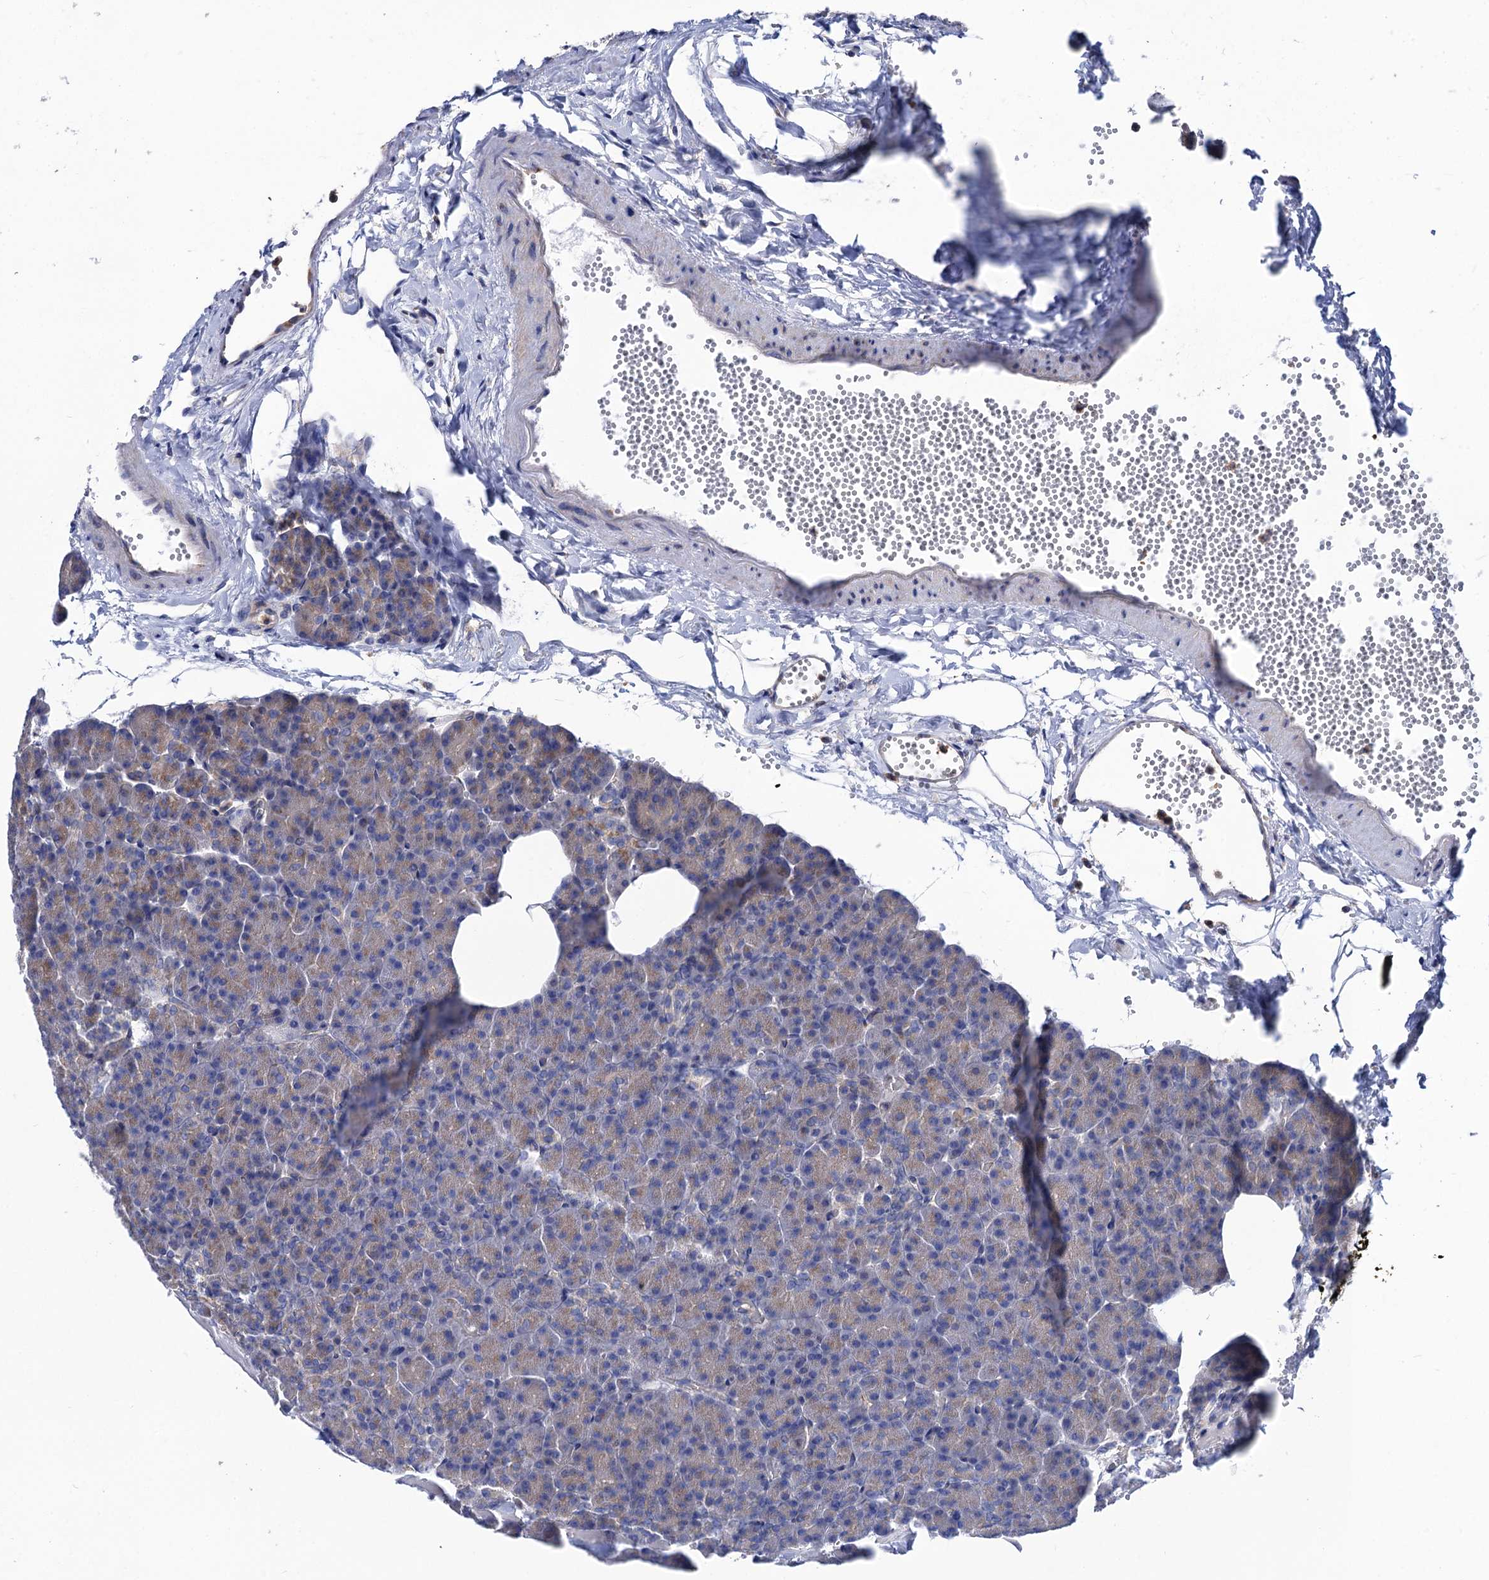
{"staining": {"intensity": "moderate", "quantity": "<25%", "location": "cytoplasmic/membranous"}, "tissue": "pancreas", "cell_type": "Exocrine glandular cells", "image_type": "normal", "snomed": [{"axis": "morphology", "description": "Normal tissue, NOS"}, {"axis": "morphology", "description": "Carcinoid, malignant, NOS"}, {"axis": "topography", "description": "Pancreas"}], "caption": "High-magnification brightfield microscopy of unremarkable pancreas stained with DAB (3,3'-diaminobenzidine) (brown) and counterstained with hematoxylin (blue). exocrine glandular cells exhibit moderate cytoplasmic/membranous positivity is identified in about<25% of cells. The staining was performed using DAB (3,3'-diaminobenzidine), with brown indicating positive protein expression. Nuclei are stained blue with hematoxylin.", "gene": "DYDC1", "patient": {"sex": "female", "age": 35}}